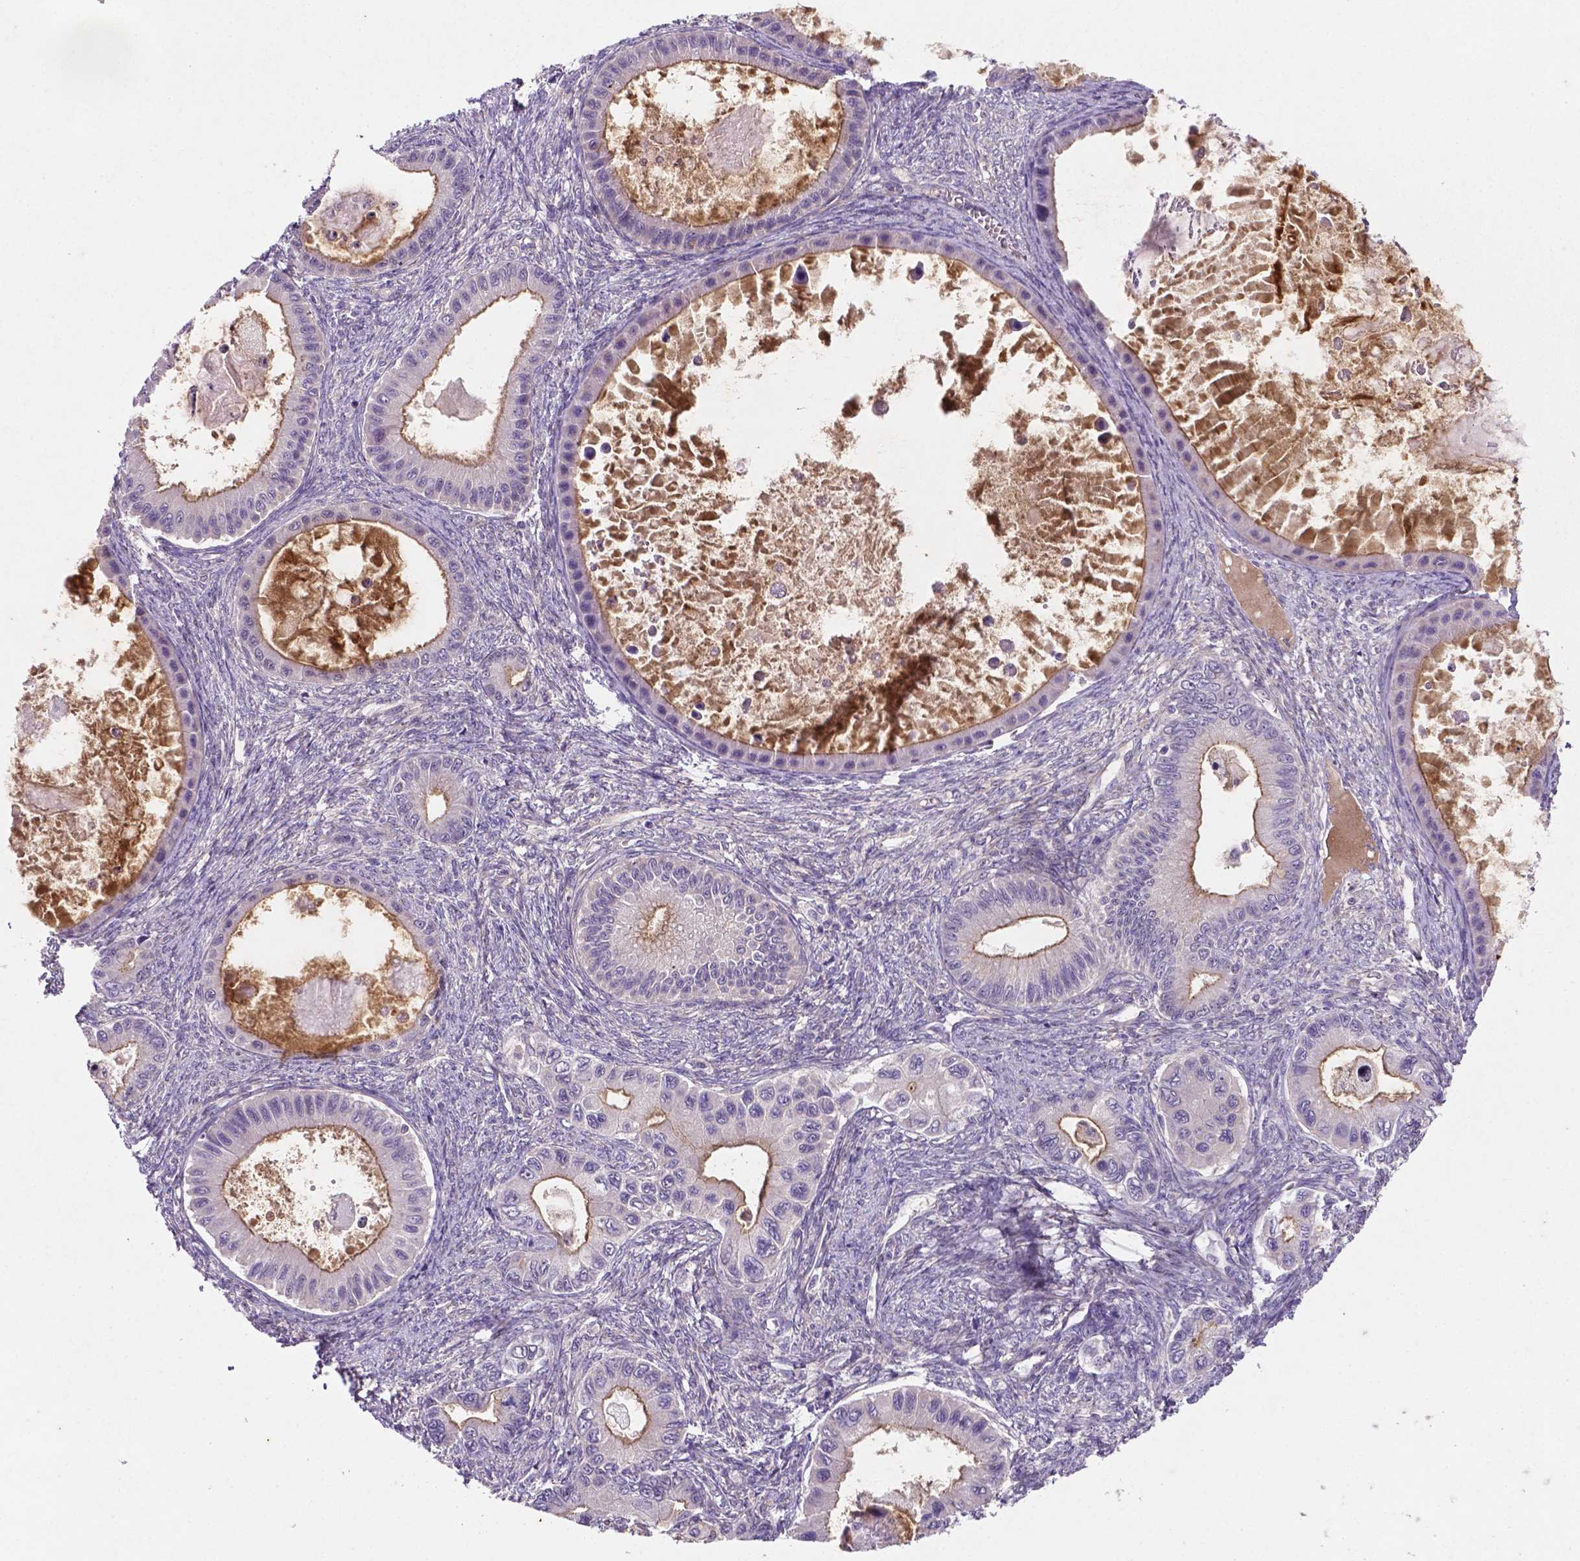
{"staining": {"intensity": "moderate", "quantity": ">75%", "location": "cytoplasmic/membranous"}, "tissue": "ovarian cancer", "cell_type": "Tumor cells", "image_type": "cancer", "snomed": [{"axis": "morphology", "description": "Cystadenocarcinoma, mucinous, NOS"}, {"axis": "topography", "description": "Ovary"}], "caption": "Tumor cells reveal moderate cytoplasmic/membranous staining in approximately >75% of cells in ovarian cancer.", "gene": "TM4SF20", "patient": {"sex": "female", "age": 64}}